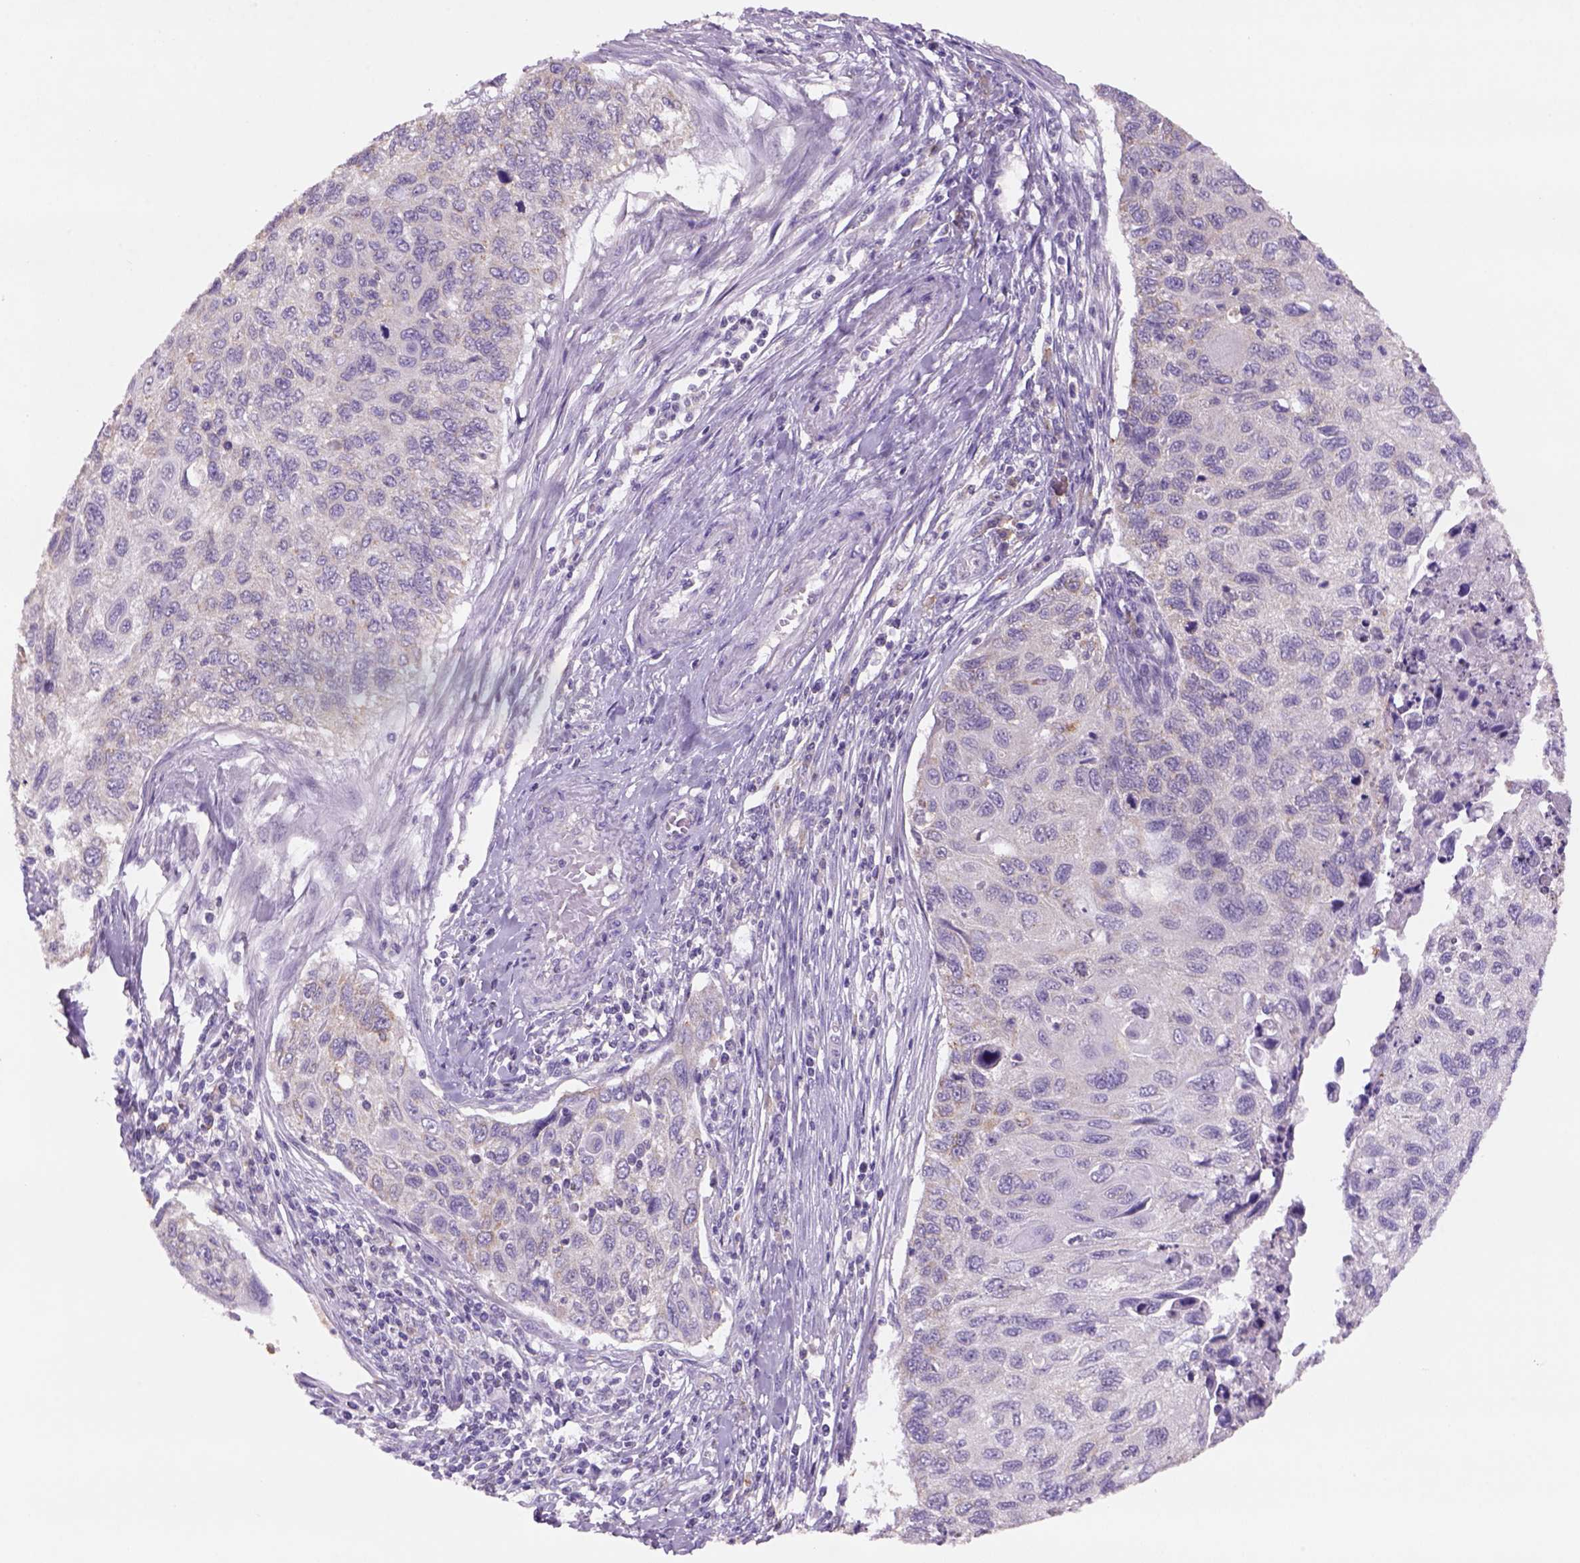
{"staining": {"intensity": "weak", "quantity": "<25%", "location": "cytoplasmic/membranous"}, "tissue": "cervical cancer", "cell_type": "Tumor cells", "image_type": "cancer", "snomed": [{"axis": "morphology", "description": "Squamous cell carcinoma, NOS"}, {"axis": "topography", "description": "Cervix"}], "caption": "Human cervical cancer stained for a protein using IHC shows no staining in tumor cells.", "gene": "NAALAD2", "patient": {"sex": "female", "age": 70}}